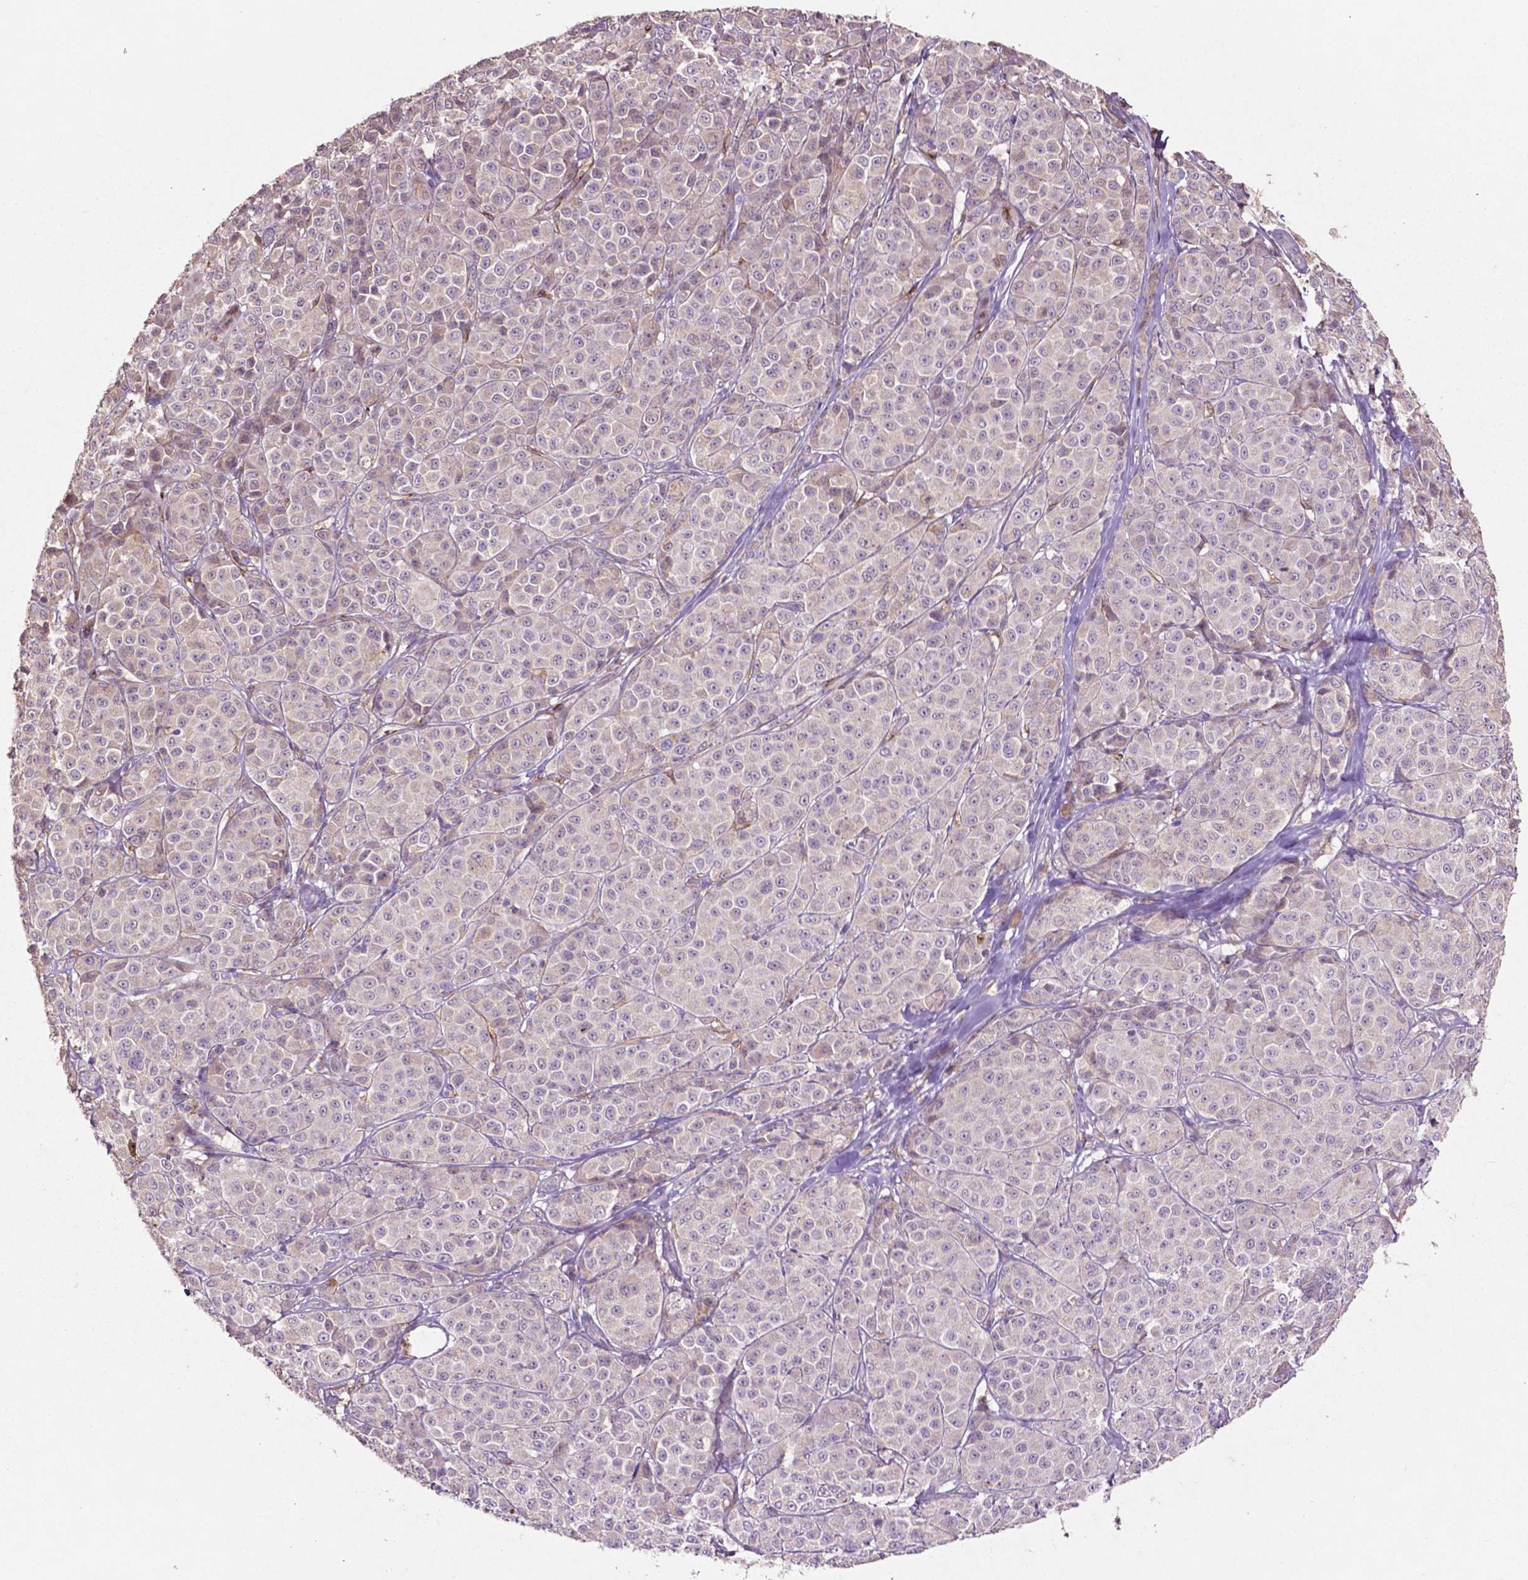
{"staining": {"intensity": "negative", "quantity": "none", "location": "none"}, "tissue": "melanoma", "cell_type": "Tumor cells", "image_type": "cancer", "snomed": [{"axis": "morphology", "description": "Malignant melanoma, NOS"}, {"axis": "topography", "description": "Skin"}], "caption": "Malignant melanoma was stained to show a protein in brown. There is no significant expression in tumor cells.", "gene": "MBTPS1", "patient": {"sex": "male", "age": 89}}